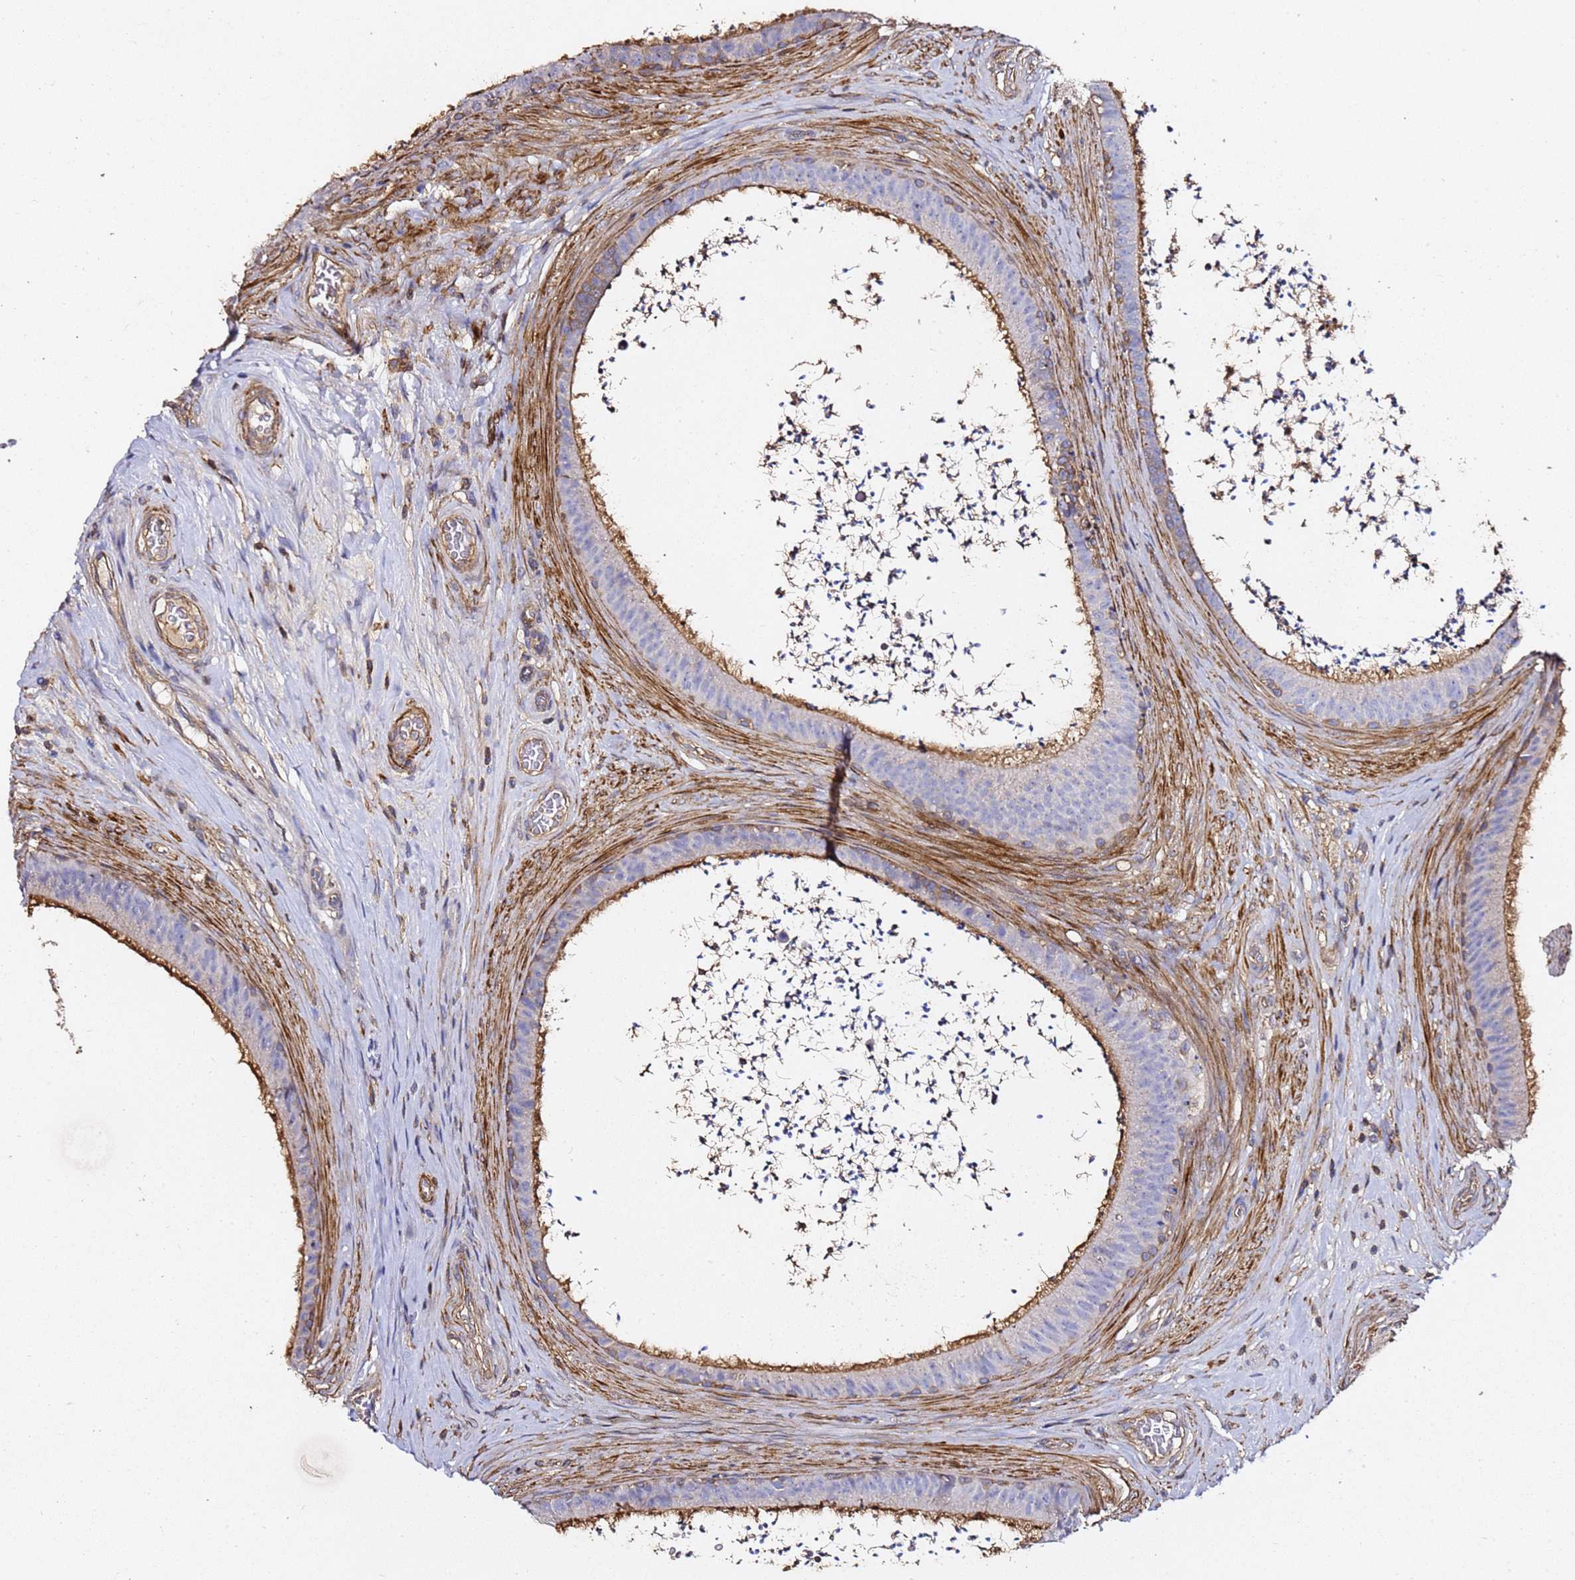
{"staining": {"intensity": "strong", "quantity": "25%-75%", "location": "cytoplasmic/membranous"}, "tissue": "epididymis", "cell_type": "Glandular cells", "image_type": "normal", "snomed": [{"axis": "morphology", "description": "Normal tissue, NOS"}, {"axis": "topography", "description": "Testis"}, {"axis": "topography", "description": "Epididymis"}], "caption": "An IHC micrograph of unremarkable tissue is shown. Protein staining in brown shows strong cytoplasmic/membranous positivity in epididymis within glandular cells.", "gene": "ZFP36L2", "patient": {"sex": "male", "age": 41}}